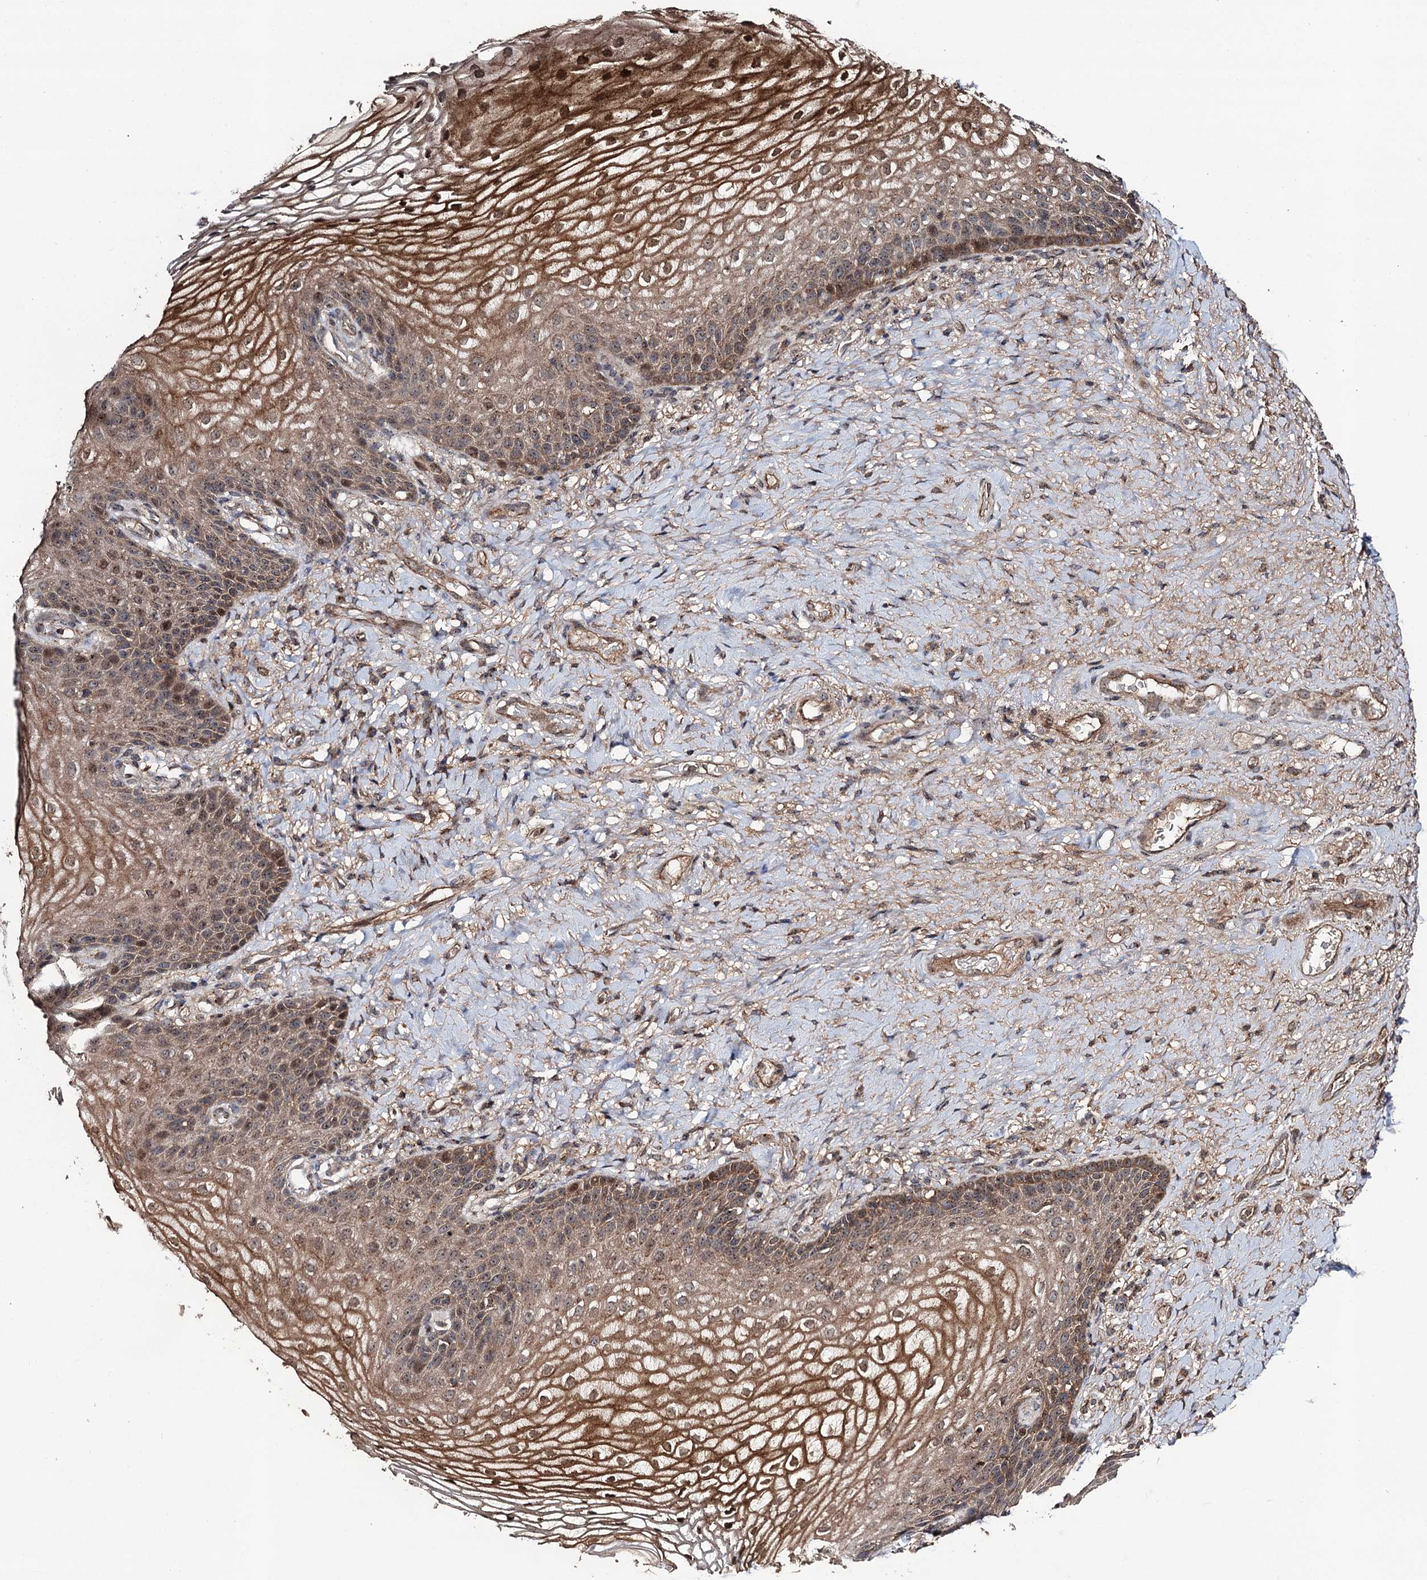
{"staining": {"intensity": "strong", "quantity": ">75%", "location": "cytoplasmic/membranous,nuclear"}, "tissue": "vagina", "cell_type": "Squamous epithelial cells", "image_type": "normal", "snomed": [{"axis": "morphology", "description": "Normal tissue, NOS"}, {"axis": "topography", "description": "Vagina"}], "caption": "An IHC photomicrograph of unremarkable tissue is shown. Protein staining in brown shows strong cytoplasmic/membranous,nuclear positivity in vagina within squamous epithelial cells.", "gene": "KXD1", "patient": {"sex": "female", "age": 60}}